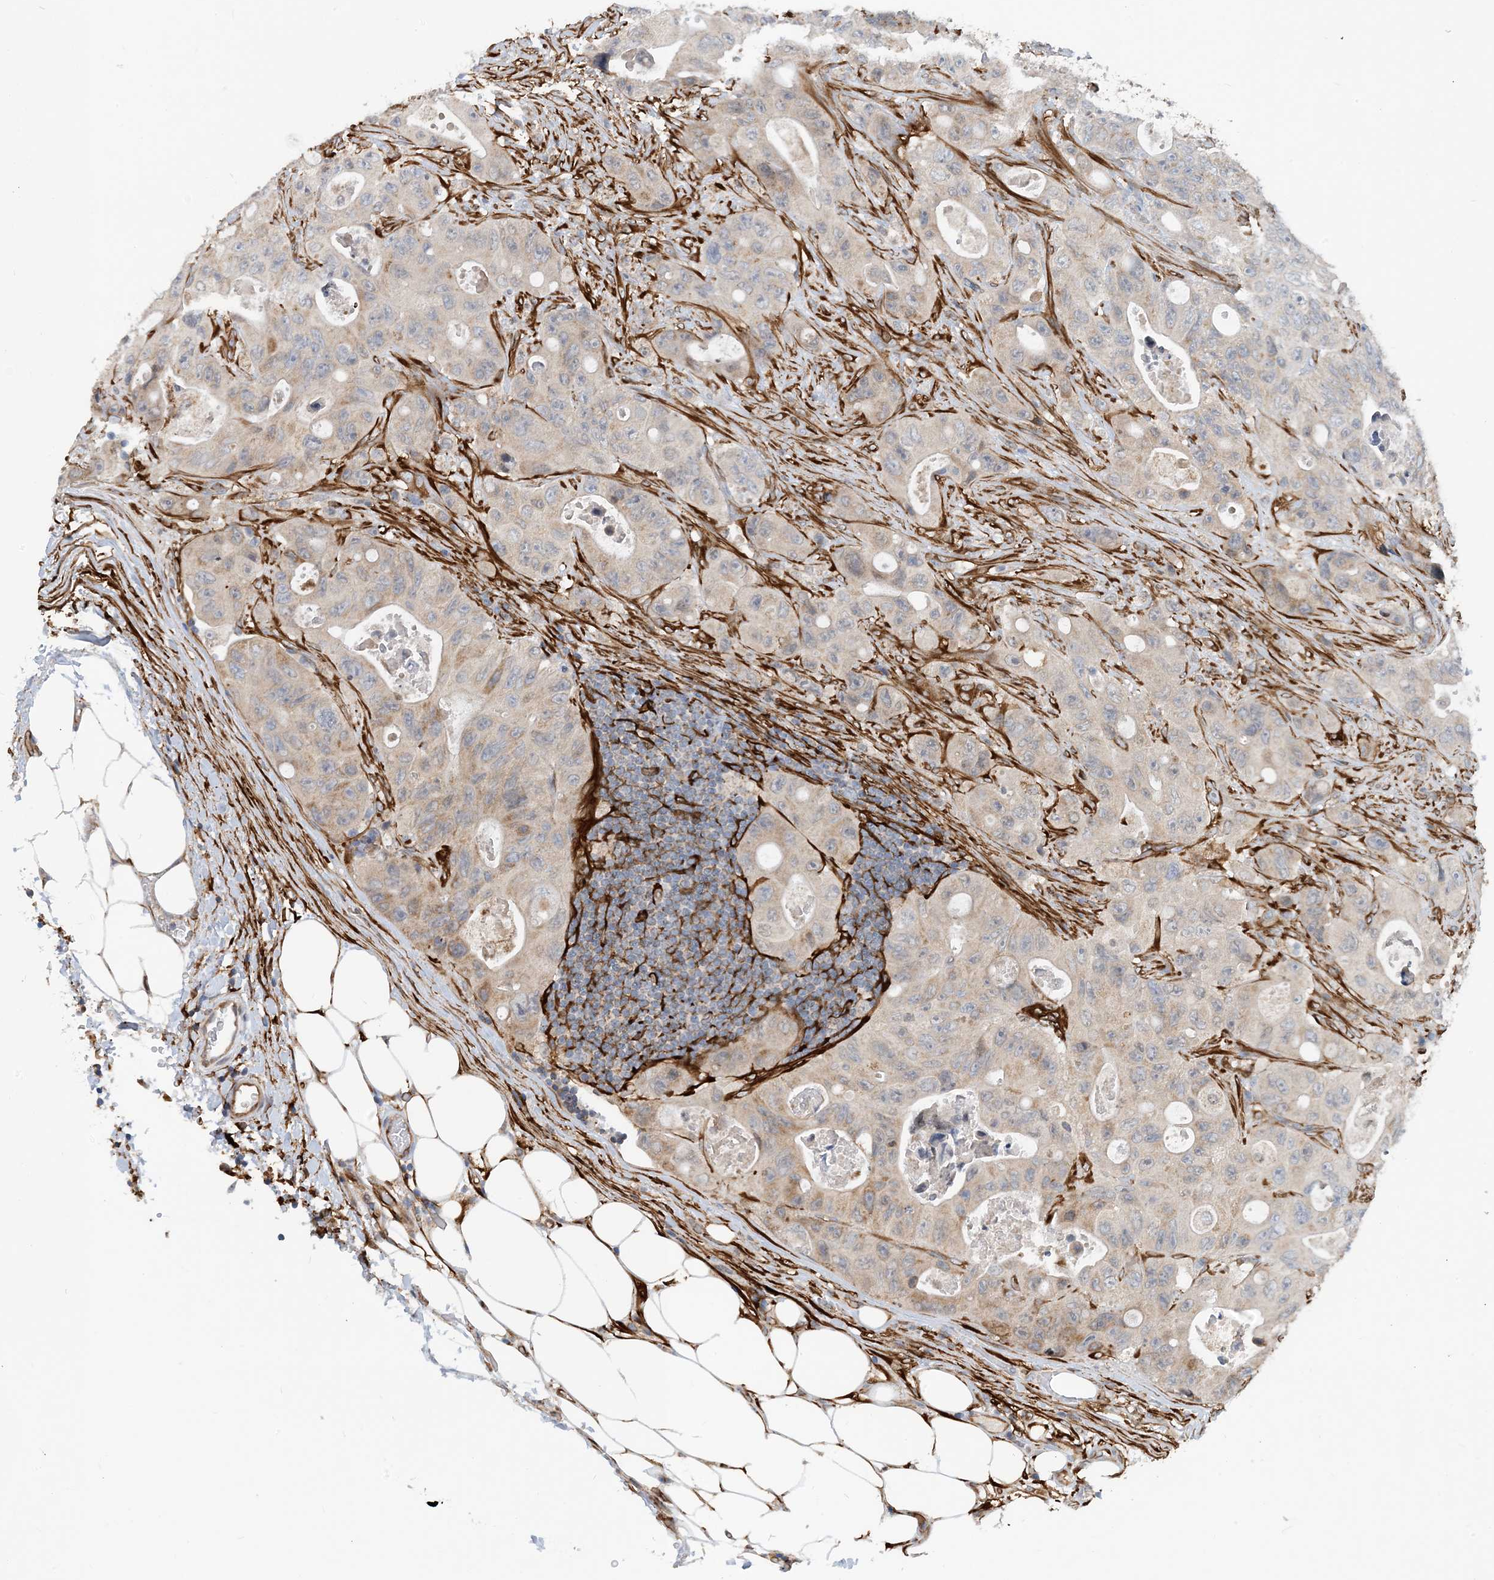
{"staining": {"intensity": "weak", "quantity": "25%-75%", "location": "cytoplasmic/membranous"}, "tissue": "colorectal cancer", "cell_type": "Tumor cells", "image_type": "cancer", "snomed": [{"axis": "morphology", "description": "Adenocarcinoma, NOS"}, {"axis": "topography", "description": "Colon"}], "caption": "Adenocarcinoma (colorectal) tissue exhibits weak cytoplasmic/membranous positivity in approximately 25%-75% of tumor cells", "gene": "EIF2A", "patient": {"sex": "female", "age": 46}}